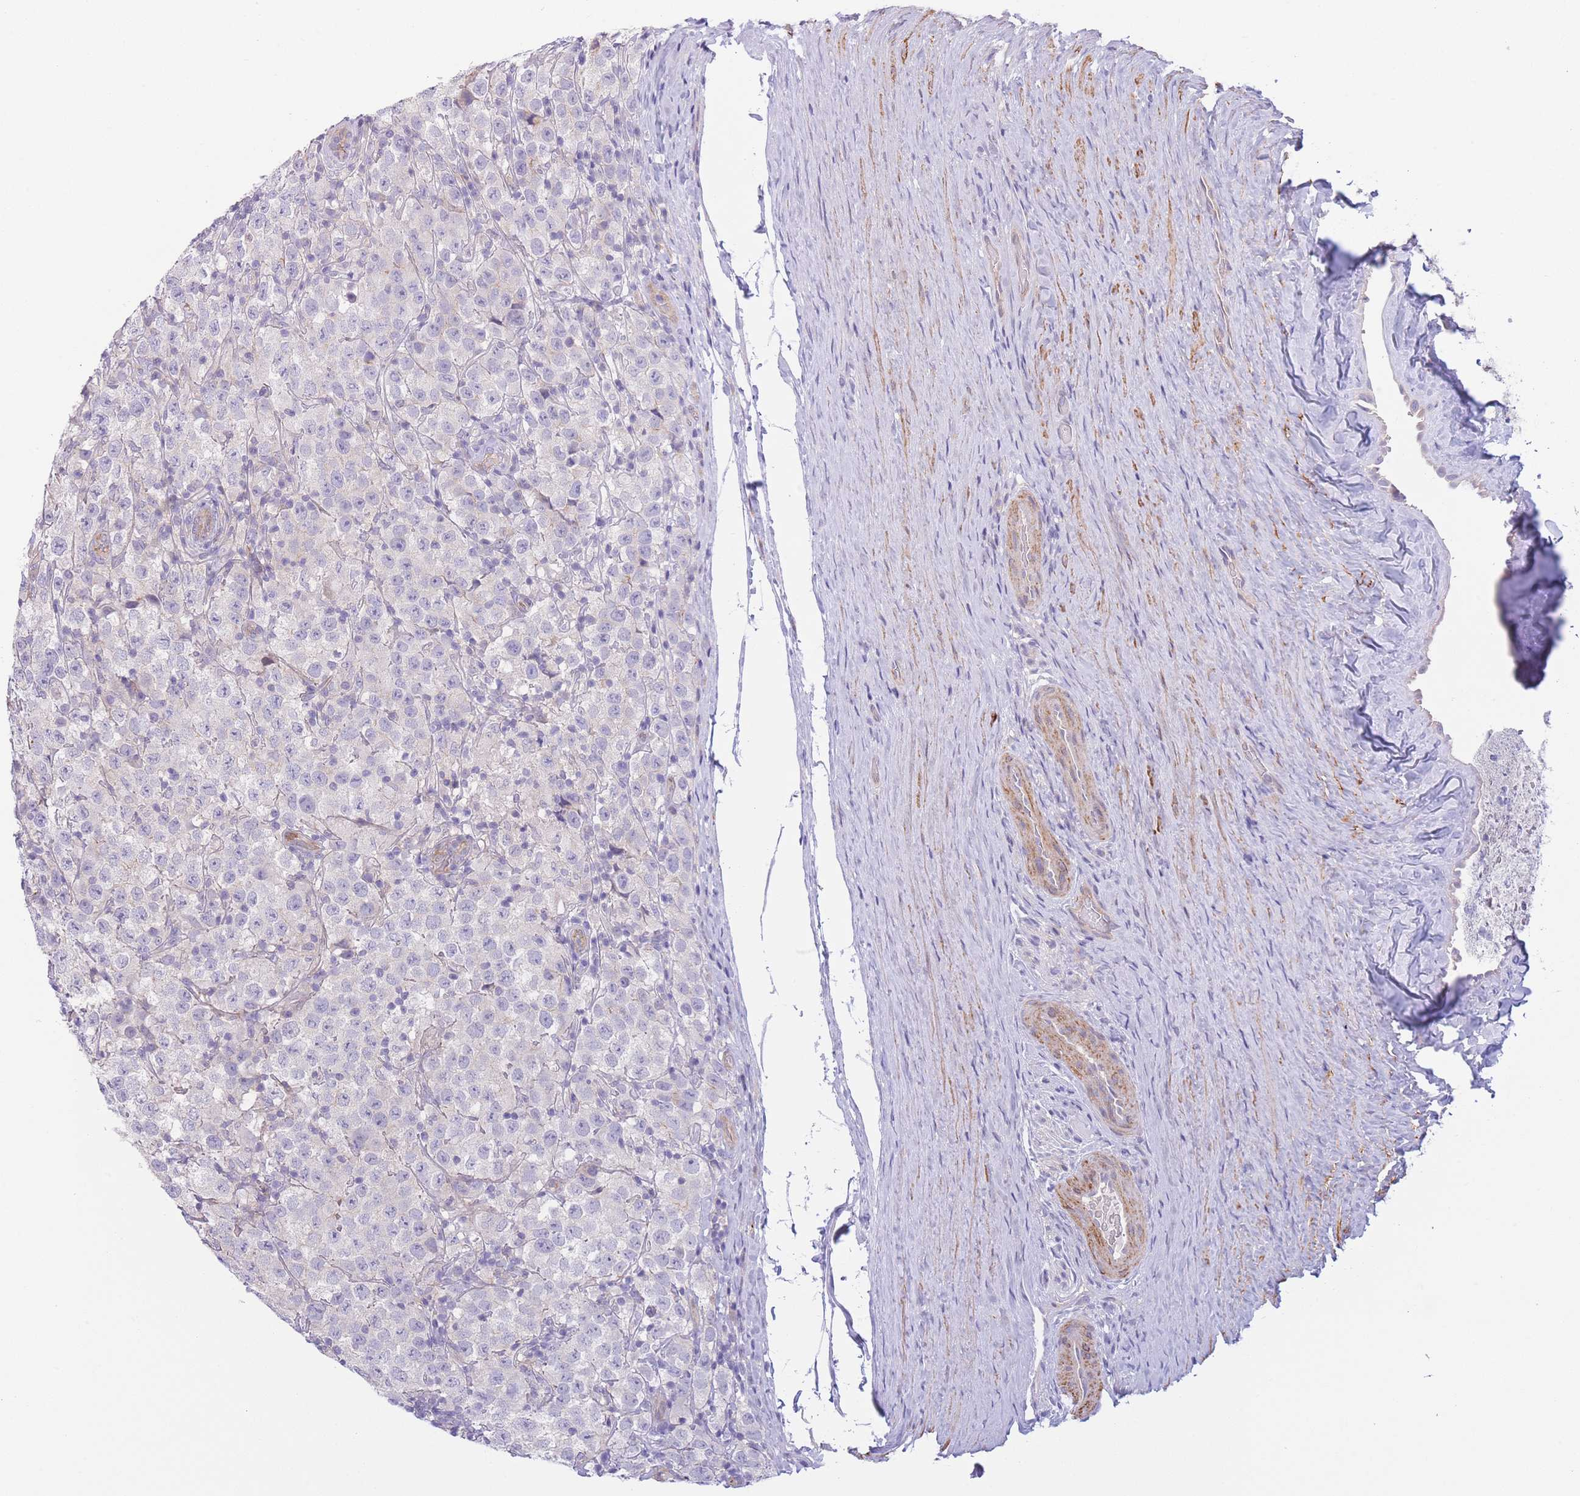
{"staining": {"intensity": "negative", "quantity": "none", "location": "none"}, "tissue": "testis cancer", "cell_type": "Tumor cells", "image_type": "cancer", "snomed": [{"axis": "morphology", "description": "Seminoma, NOS"}, {"axis": "morphology", "description": "Carcinoma, Embryonal, NOS"}, {"axis": "topography", "description": "Testis"}], "caption": "Tumor cells show no significant expression in testis cancer (embryonal carcinoma). Brightfield microscopy of IHC stained with DAB (brown) and hematoxylin (blue), captured at high magnification.", "gene": "C9orf152", "patient": {"sex": "male", "age": 41}}